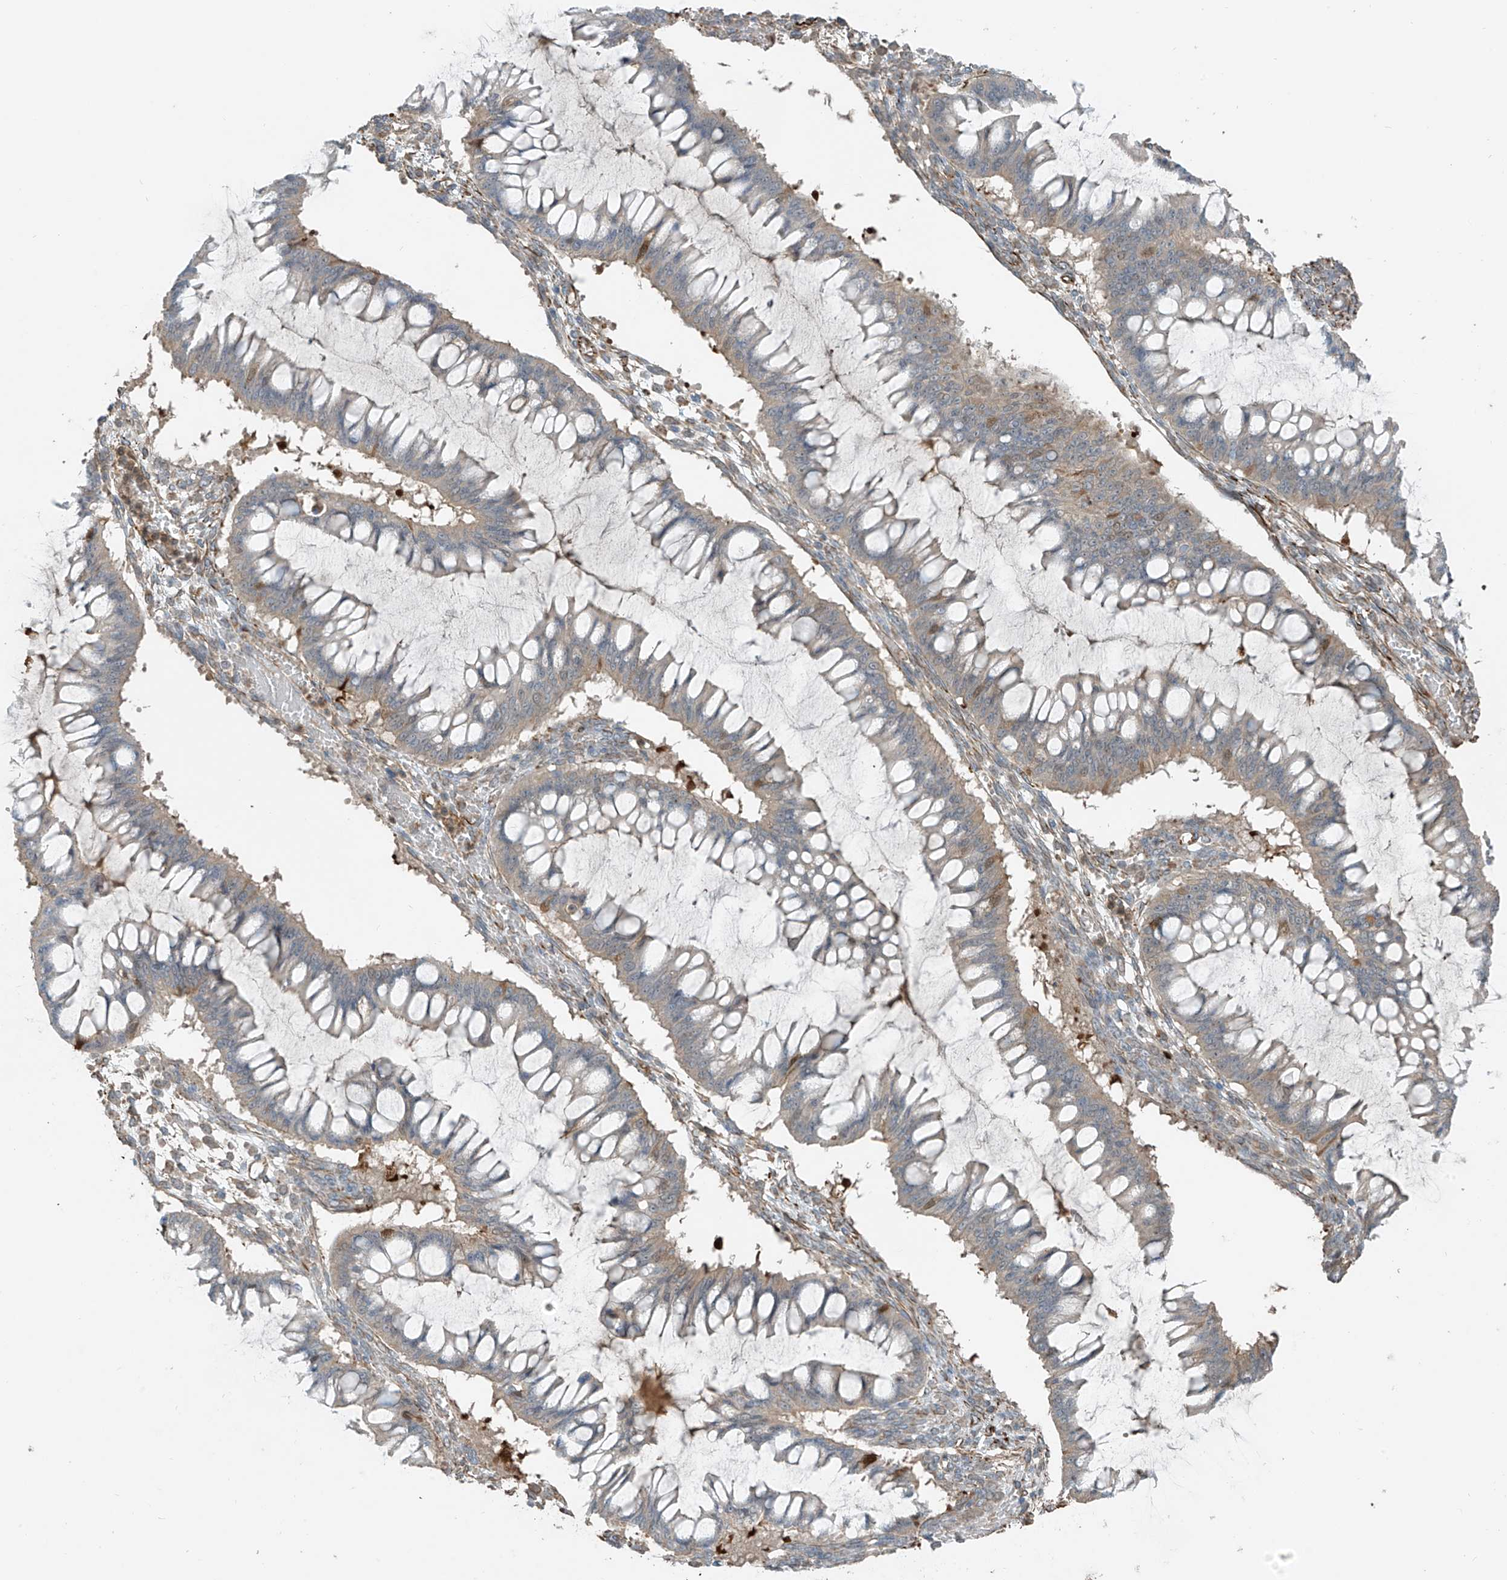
{"staining": {"intensity": "weak", "quantity": "25%-75%", "location": "cytoplasmic/membranous"}, "tissue": "ovarian cancer", "cell_type": "Tumor cells", "image_type": "cancer", "snomed": [{"axis": "morphology", "description": "Cystadenocarcinoma, mucinous, NOS"}, {"axis": "topography", "description": "Ovary"}], "caption": "This photomicrograph displays ovarian cancer (mucinous cystadenocarcinoma) stained with immunohistochemistry to label a protein in brown. The cytoplasmic/membranous of tumor cells show weak positivity for the protein. Nuclei are counter-stained blue.", "gene": "SH3BGRL3", "patient": {"sex": "female", "age": 73}}